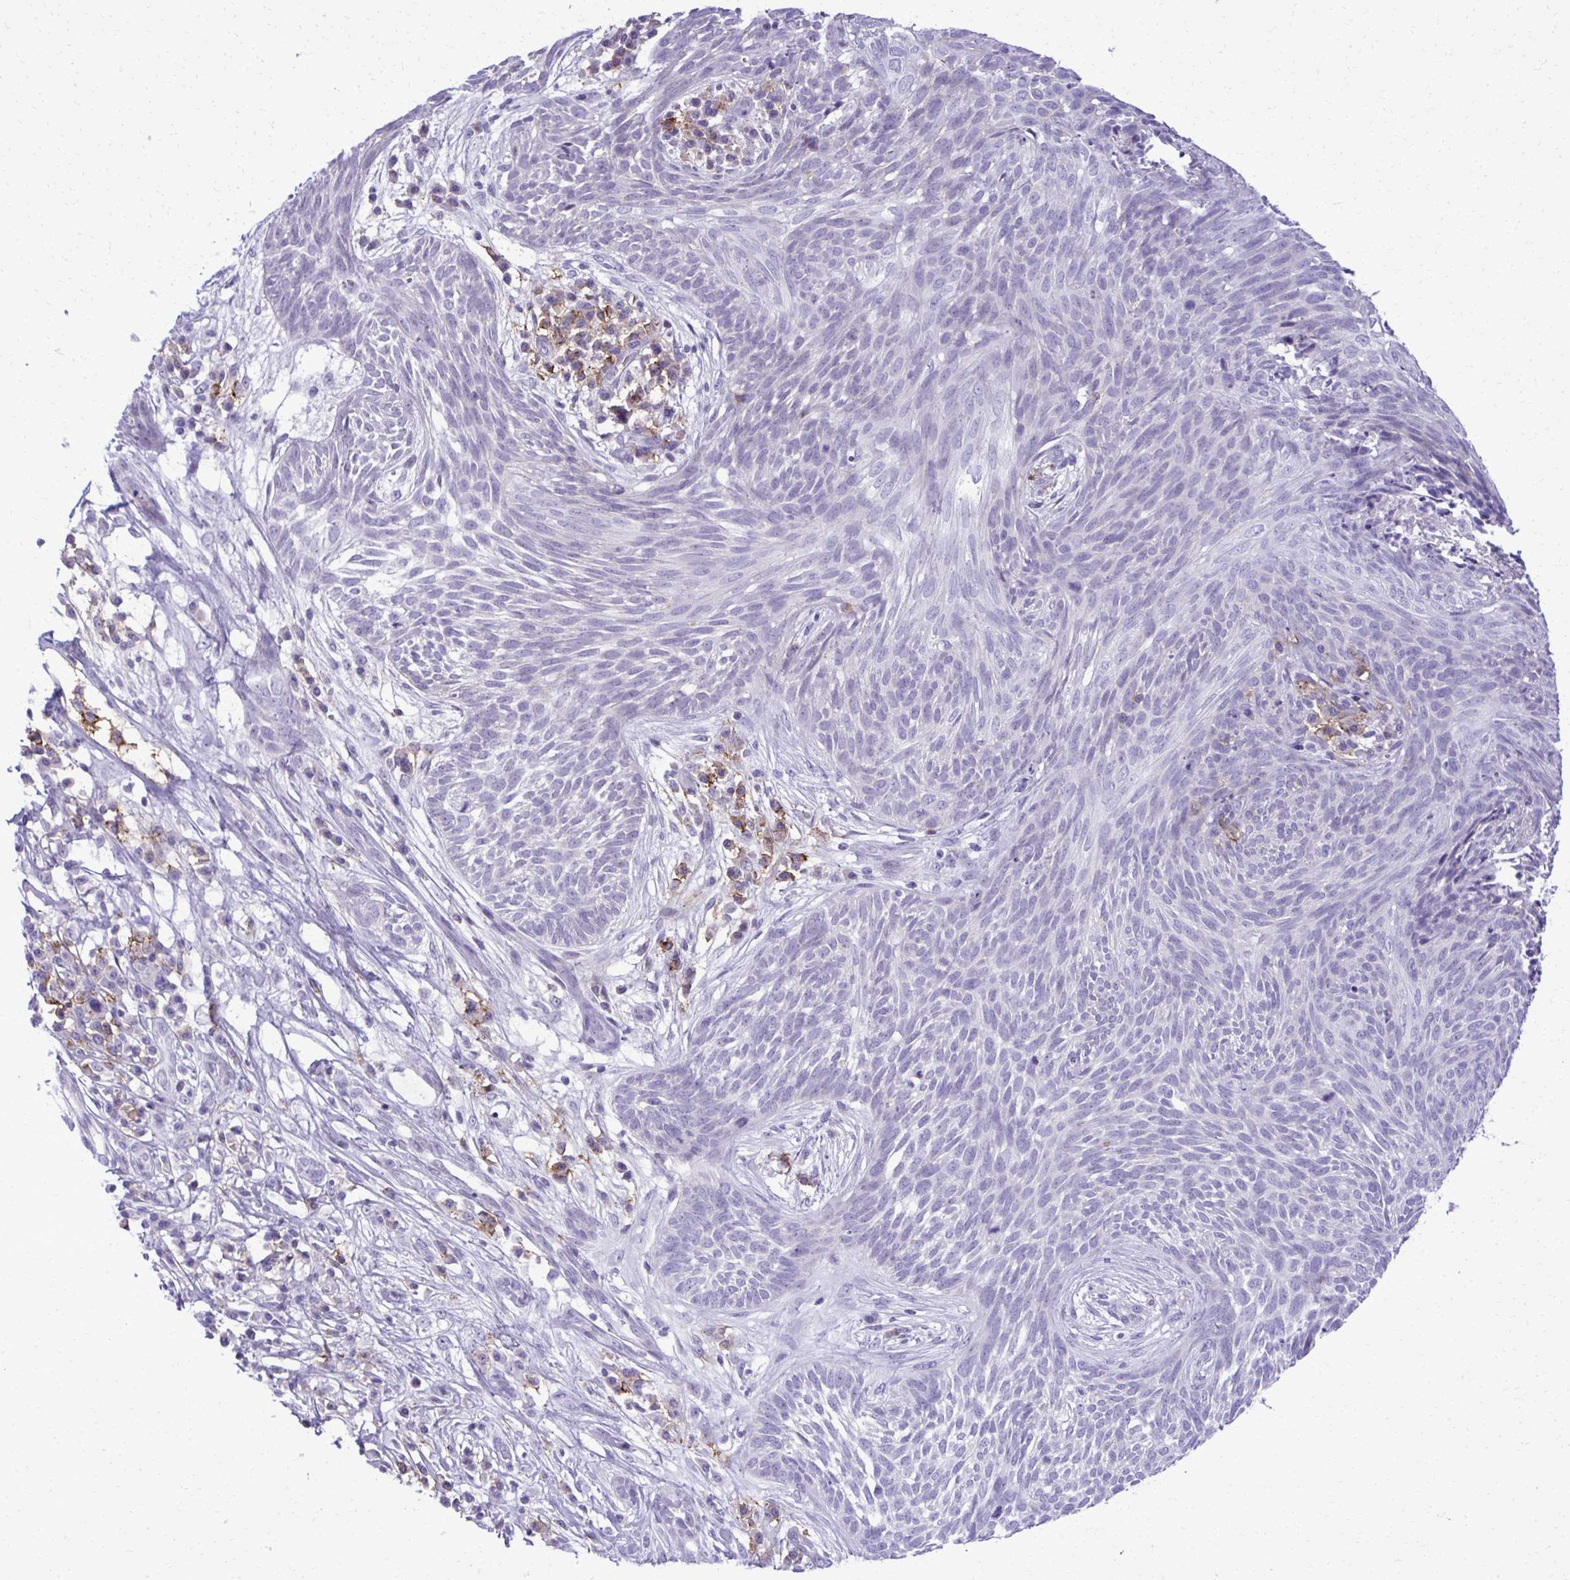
{"staining": {"intensity": "negative", "quantity": "none", "location": "none"}, "tissue": "skin cancer", "cell_type": "Tumor cells", "image_type": "cancer", "snomed": [{"axis": "morphology", "description": "Basal cell carcinoma"}, {"axis": "topography", "description": "Skin"}, {"axis": "topography", "description": "Skin, foot"}], "caption": "A high-resolution photomicrograph shows immunohistochemistry staining of skin basal cell carcinoma, which displays no significant staining in tumor cells. (Stains: DAB (3,3'-diaminobenzidine) IHC with hematoxylin counter stain, Microscopy: brightfield microscopy at high magnification).", "gene": "PITPNM3", "patient": {"sex": "female", "age": 86}}